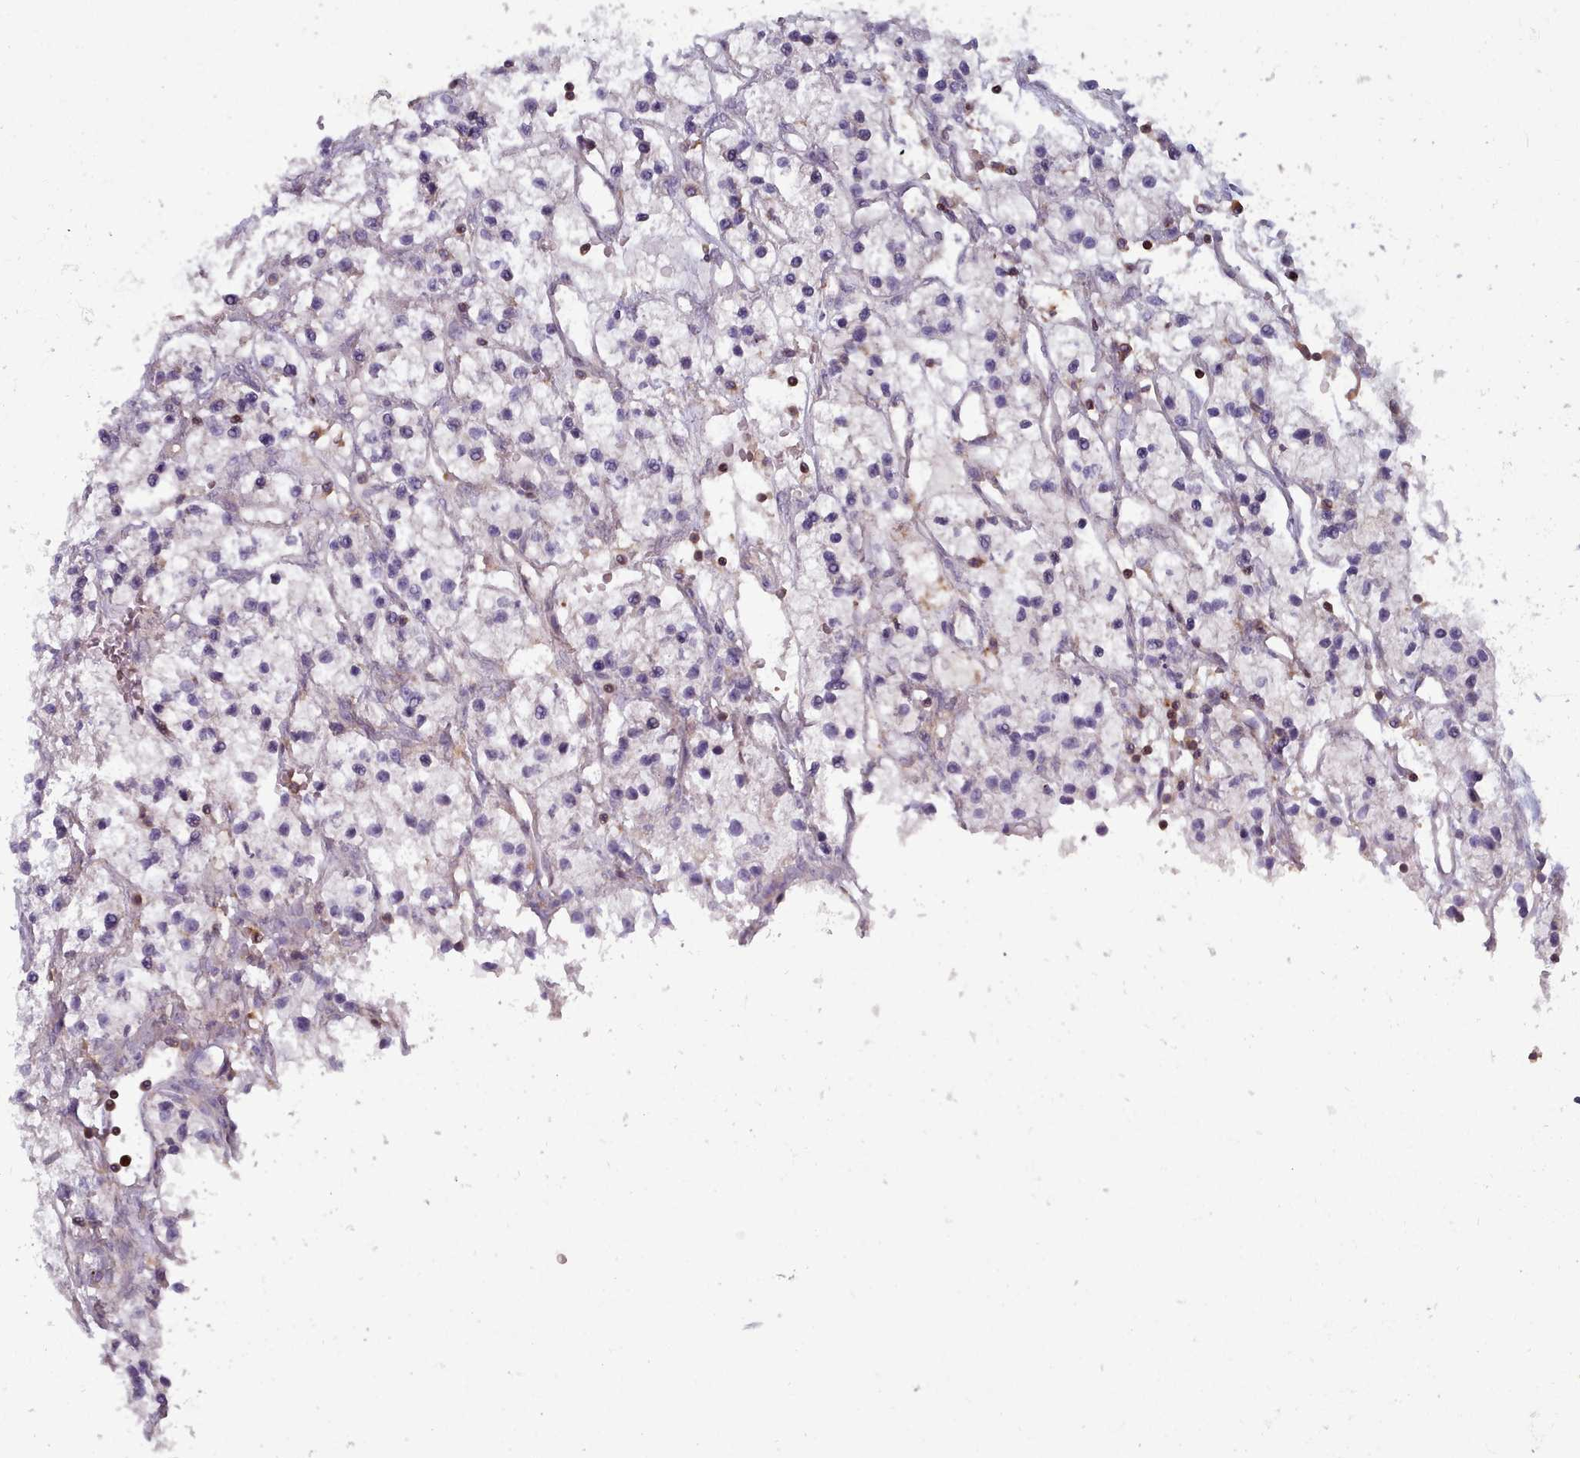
{"staining": {"intensity": "negative", "quantity": "none", "location": "none"}, "tissue": "renal cancer", "cell_type": "Tumor cells", "image_type": "cancer", "snomed": [{"axis": "morphology", "description": "Adenocarcinoma, NOS"}, {"axis": "topography", "description": "Kidney"}], "caption": "Human renal cancer (adenocarcinoma) stained for a protein using immunohistochemistry displays no staining in tumor cells.", "gene": "RAC2", "patient": {"sex": "female", "age": 57}}